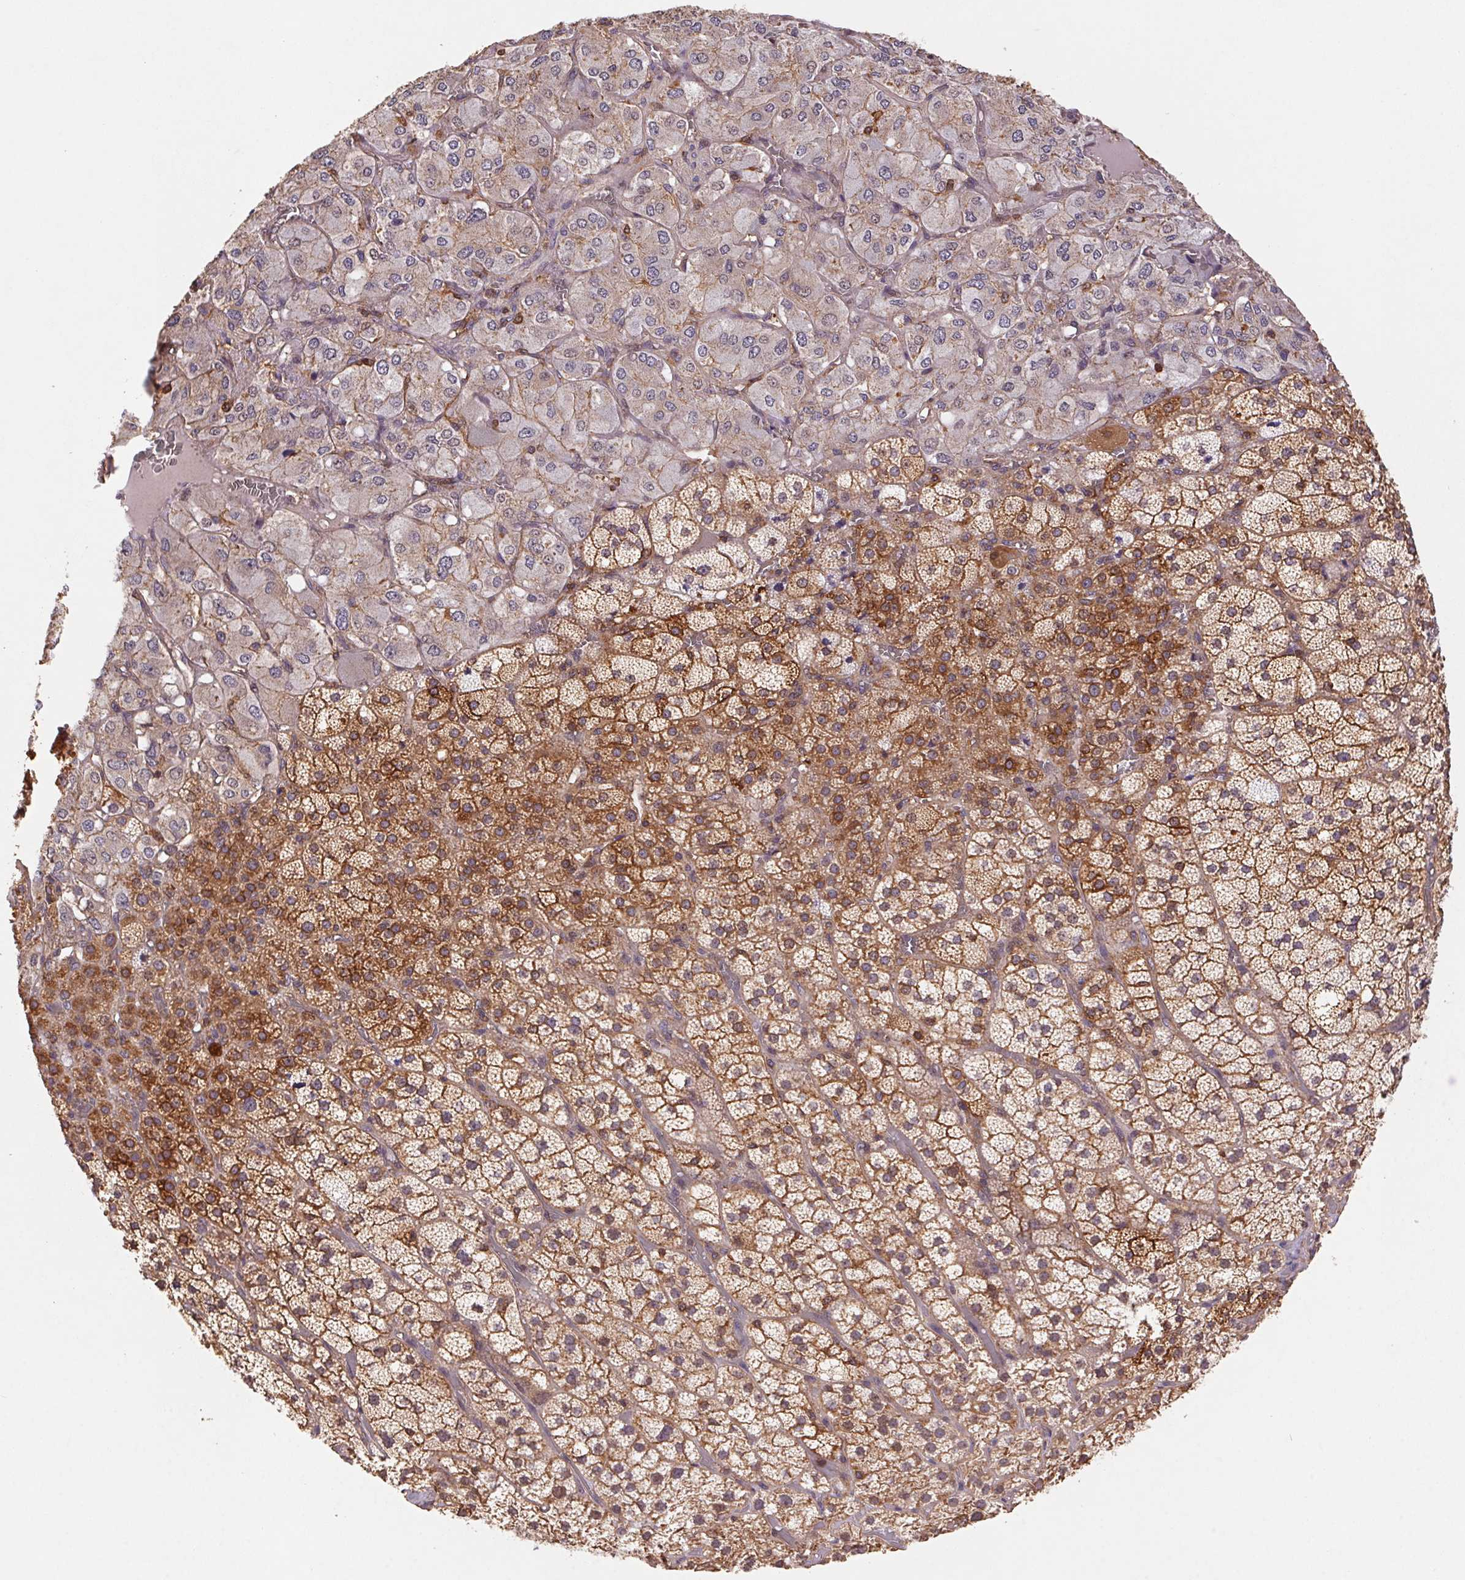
{"staining": {"intensity": "strong", "quantity": ">75%", "location": "cytoplasmic/membranous"}, "tissue": "adrenal gland", "cell_type": "Glandular cells", "image_type": "normal", "snomed": [{"axis": "morphology", "description": "Normal tissue, NOS"}, {"axis": "topography", "description": "Adrenal gland"}], "caption": "Immunohistochemical staining of benign human adrenal gland demonstrates high levels of strong cytoplasmic/membranous staining in approximately >75% of glandular cells.", "gene": "ATG10", "patient": {"sex": "female", "age": 60}}